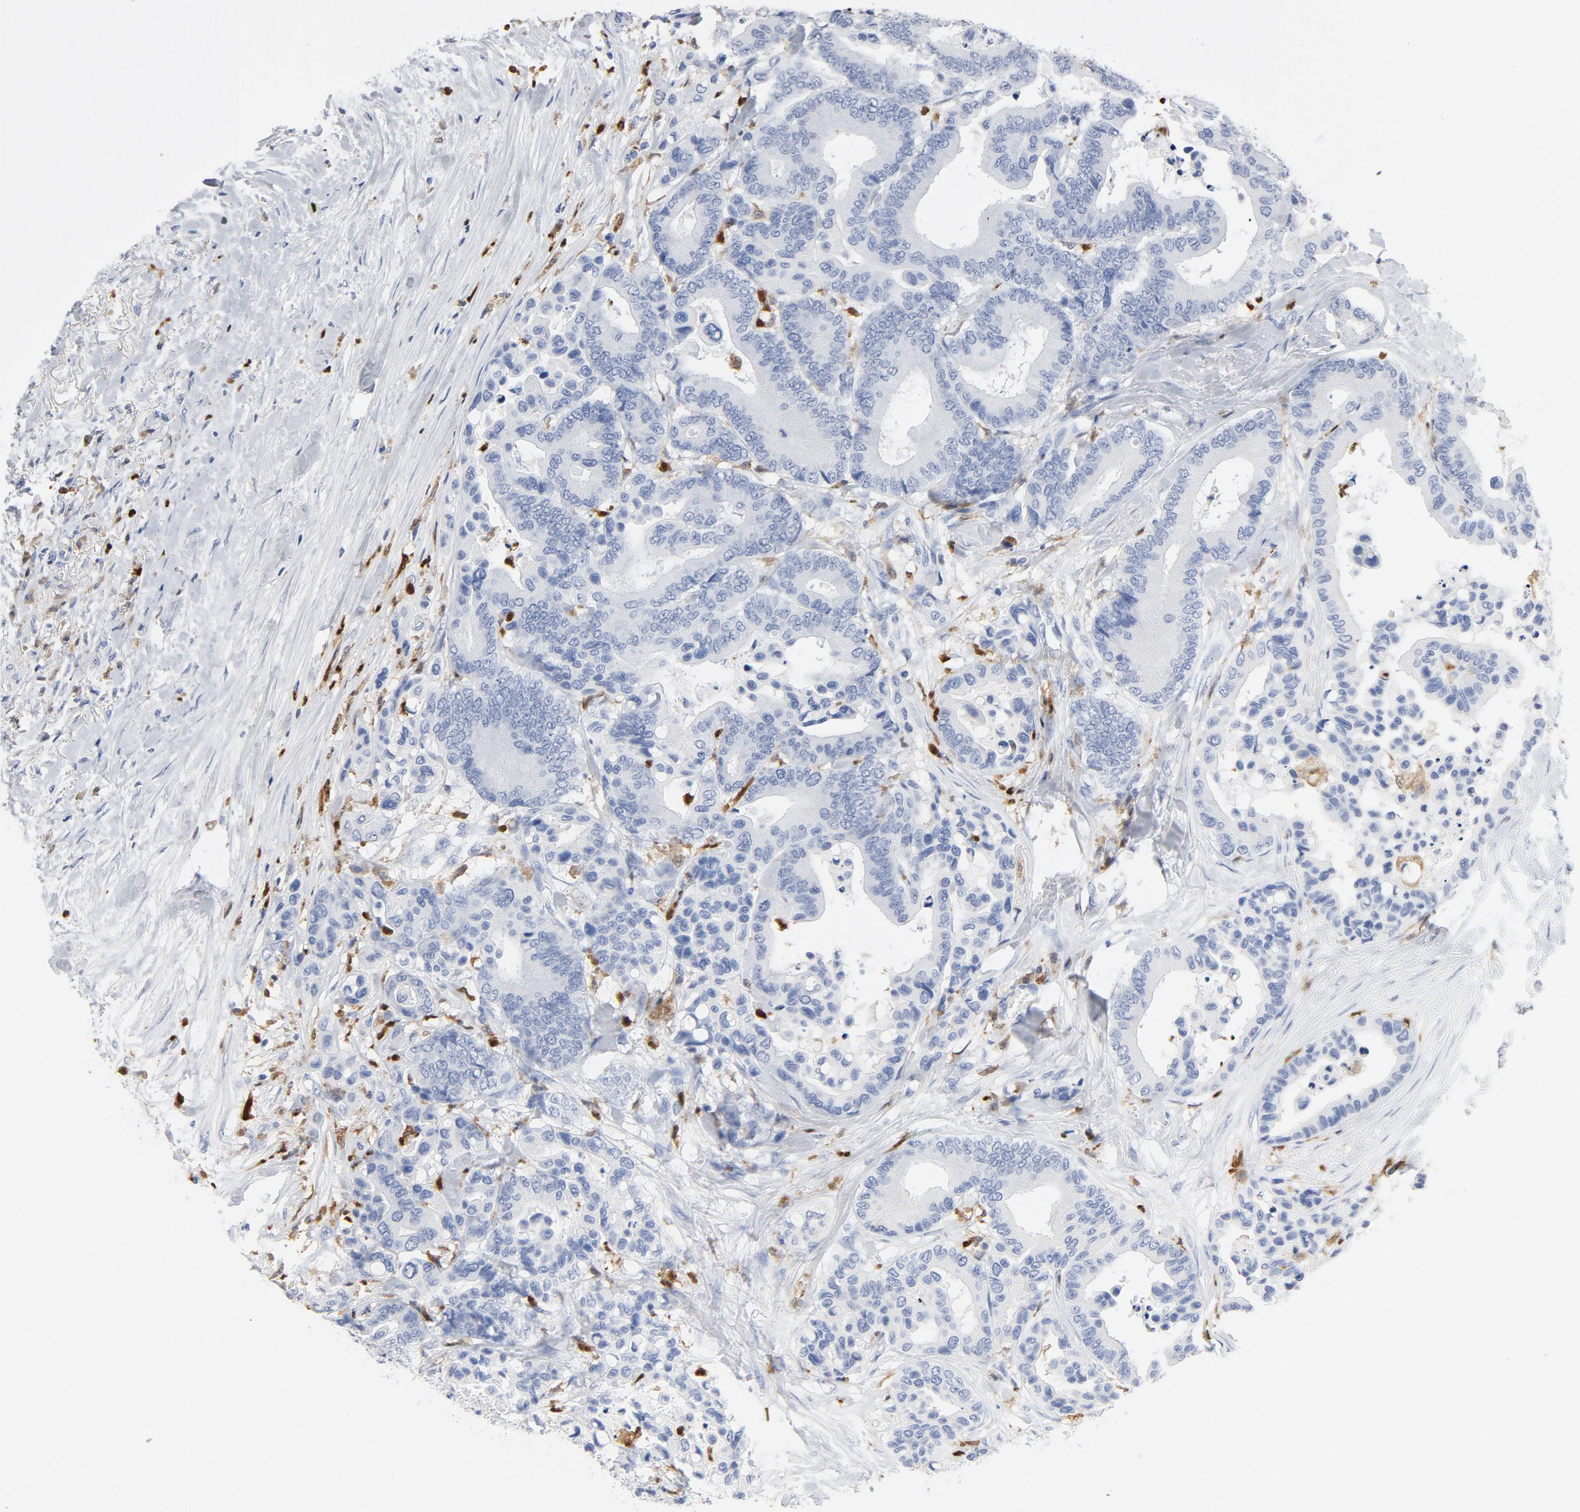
{"staining": {"intensity": "negative", "quantity": "none", "location": "none"}, "tissue": "colorectal cancer", "cell_type": "Tumor cells", "image_type": "cancer", "snomed": [{"axis": "morphology", "description": "Adenocarcinoma, NOS"}, {"axis": "topography", "description": "Colon"}], "caption": "Micrograph shows no protein expression in tumor cells of colorectal cancer (adenocarcinoma) tissue. (DAB (3,3'-diaminobenzidine) immunohistochemistry with hematoxylin counter stain).", "gene": "NCF1", "patient": {"sex": "male", "age": 82}}